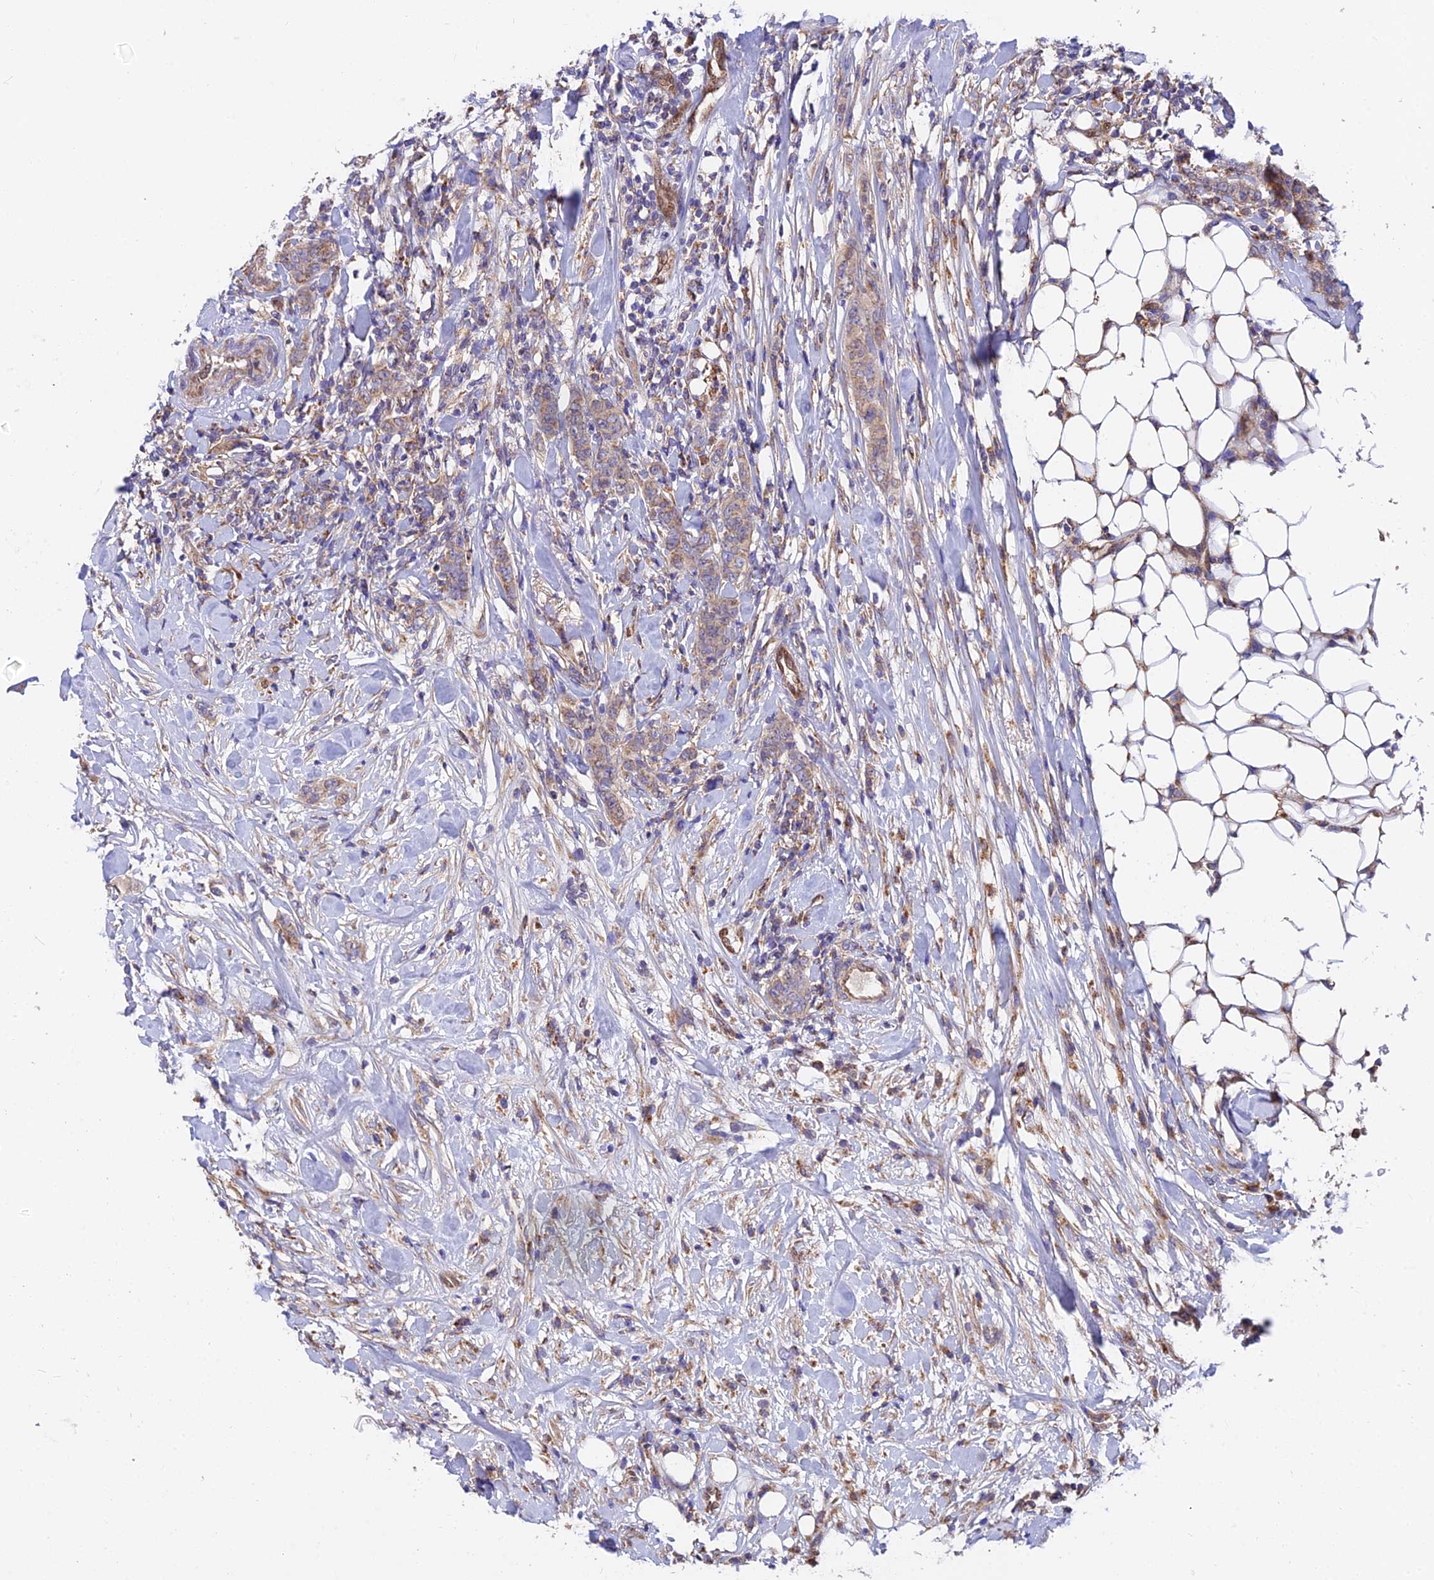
{"staining": {"intensity": "moderate", "quantity": ">75%", "location": "cytoplasmic/membranous"}, "tissue": "breast cancer", "cell_type": "Tumor cells", "image_type": "cancer", "snomed": [{"axis": "morphology", "description": "Duct carcinoma"}, {"axis": "topography", "description": "Breast"}], "caption": "Tumor cells show moderate cytoplasmic/membranous positivity in approximately >75% of cells in breast cancer.", "gene": "PODNL1", "patient": {"sex": "female", "age": 40}}